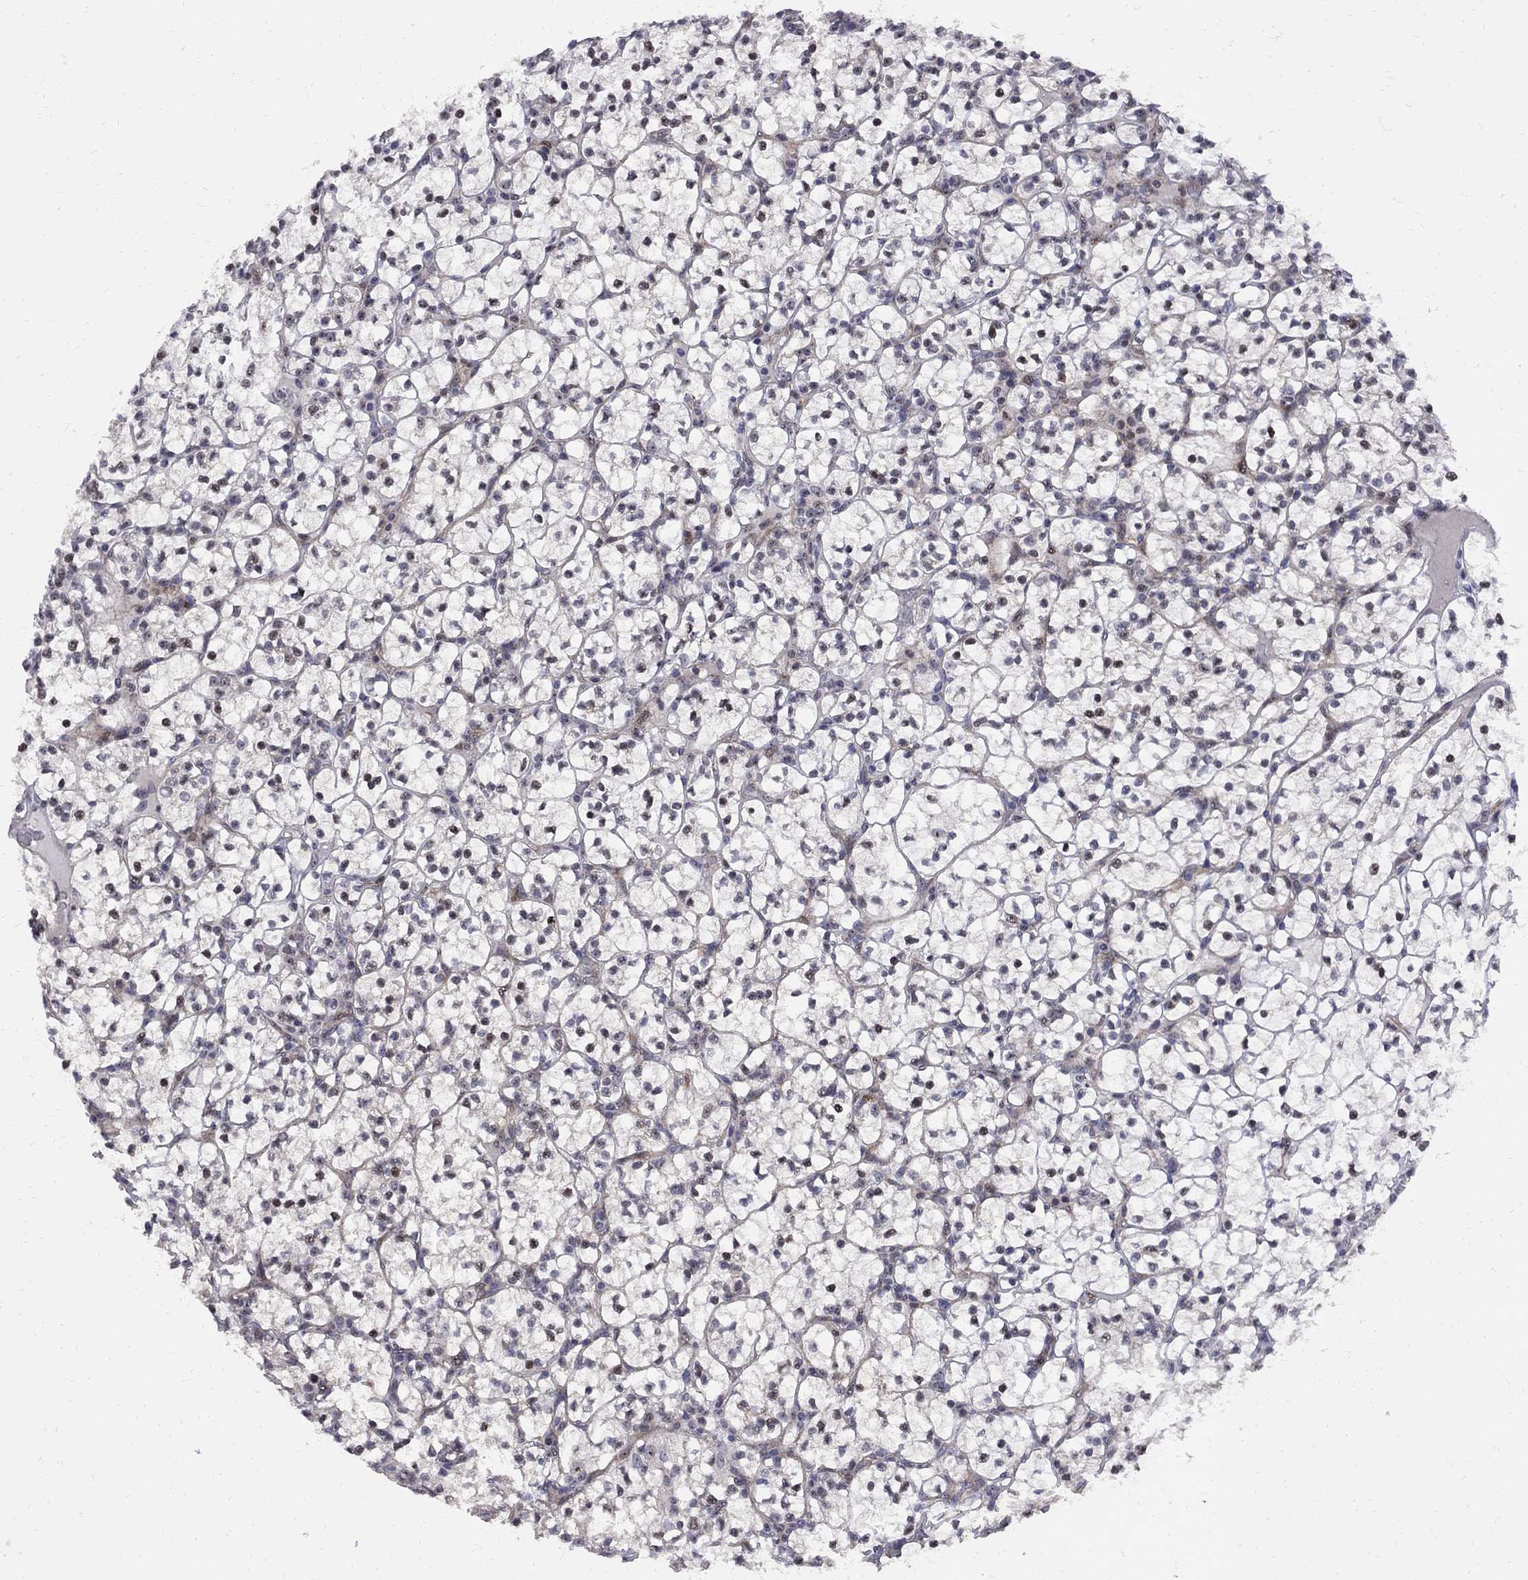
{"staining": {"intensity": "weak", "quantity": "<25%", "location": "nuclear"}, "tissue": "renal cancer", "cell_type": "Tumor cells", "image_type": "cancer", "snomed": [{"axis": "morphology", "description": "Adenocarcinoma, NOS"}, {"axis": "topography", "description": "Kidney"}], "caption": "DAB immunohistochemical staining of human renal cancer (adenocarcinoma) displays no significant expression in tumor cells.", "gene": "DHX33", "patient": {"sex": "female", "age": 89}}